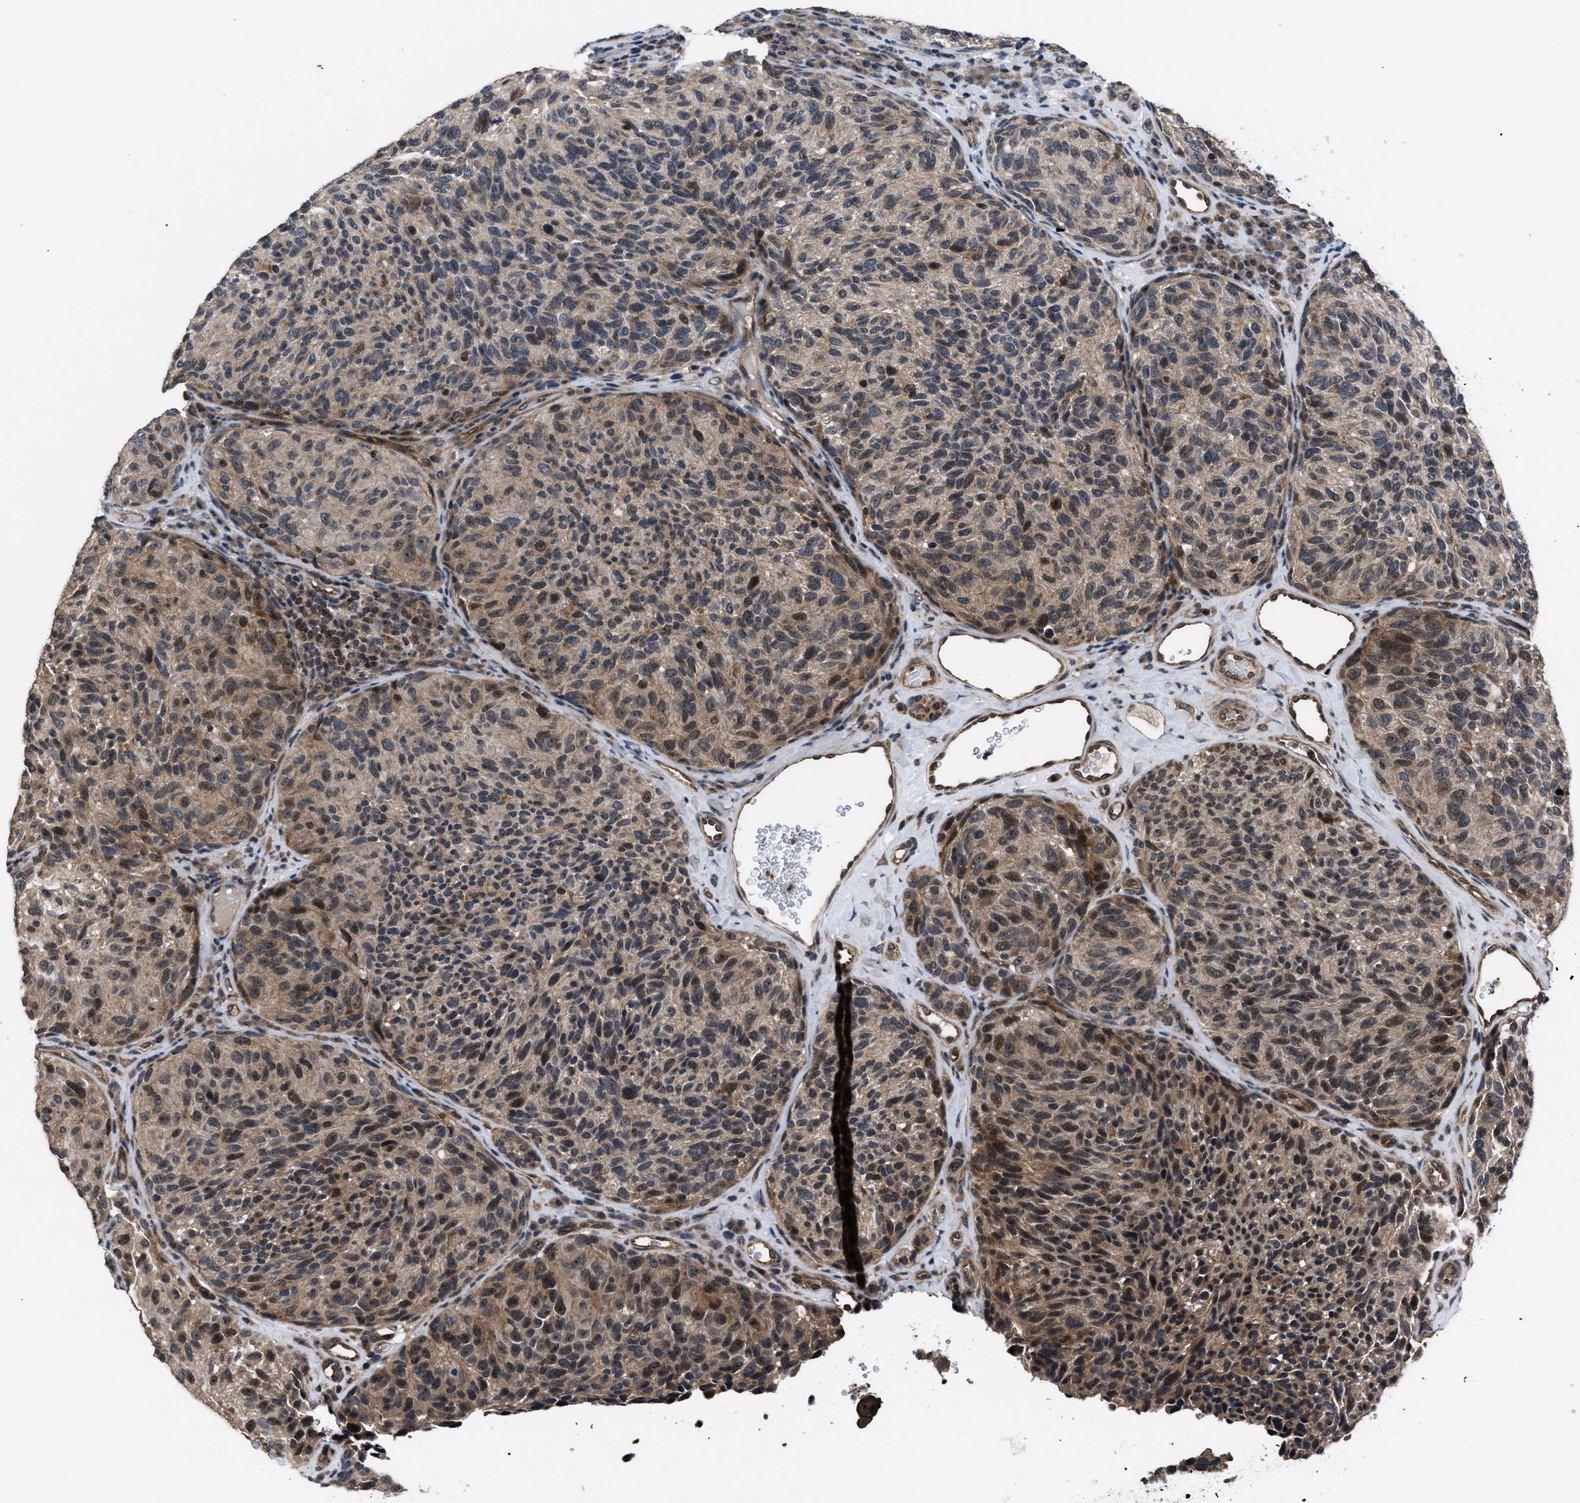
{"staining": {"intensity": "weak", "quantity": ">75%", "location": "cytoplasmic/membranous,nuclear"}, "tissue": "melanoma", "cell_type": "Tumor cells", "image_type": "cancer", "snomed": [{"axis": "morphology", "description": "Malignant melanoma, NOS"}, {"axis": "topography", "description": "Skin"}], "caption": "A brown stain shows weak cytoplasmic/membranous and nuclear positivity of a protein in melanoma tumor cells.", "gene": "DNAJC14", "patient": {"sex": "female", "age": 73}}